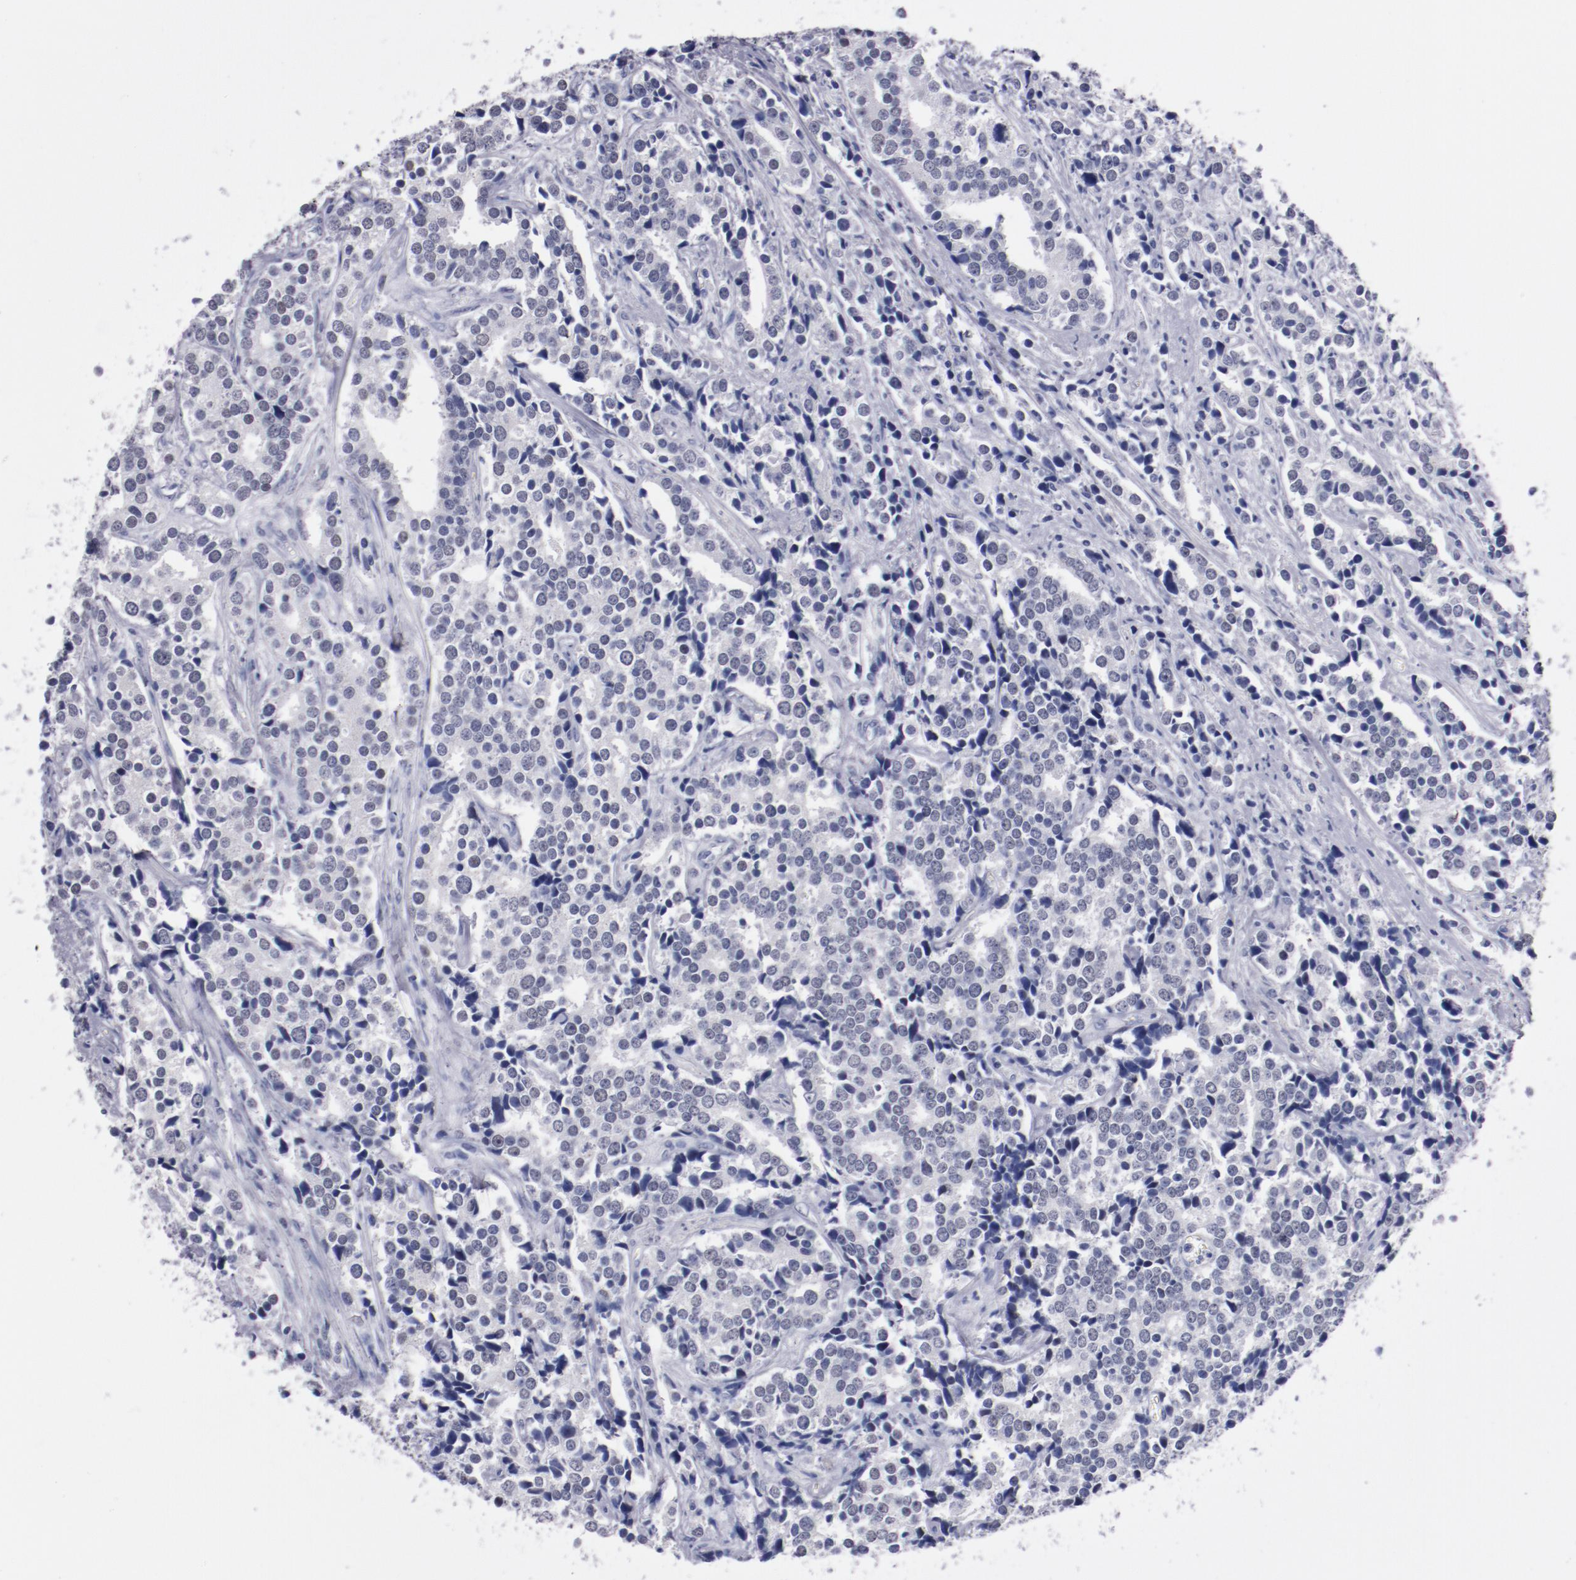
{"staining": {"intensity": "negative", "quantity": "none", "location": "none"}, "tissue": "prostate cancer", "cell_type": "Tumor cells", "image_type": "cancer", "snomed": [{"axis": "morphology", "description": "Adenocarcinoma, High grade"}, {"axis": "topography", "description": "Prostate"}], "caption": "Human prostate high-grade adenocarcinoma stained for a protein using IHC reveals no staining in tumor cells.", "gene": "HNF1B", "patient": {"sex": "male", "age": 71}}